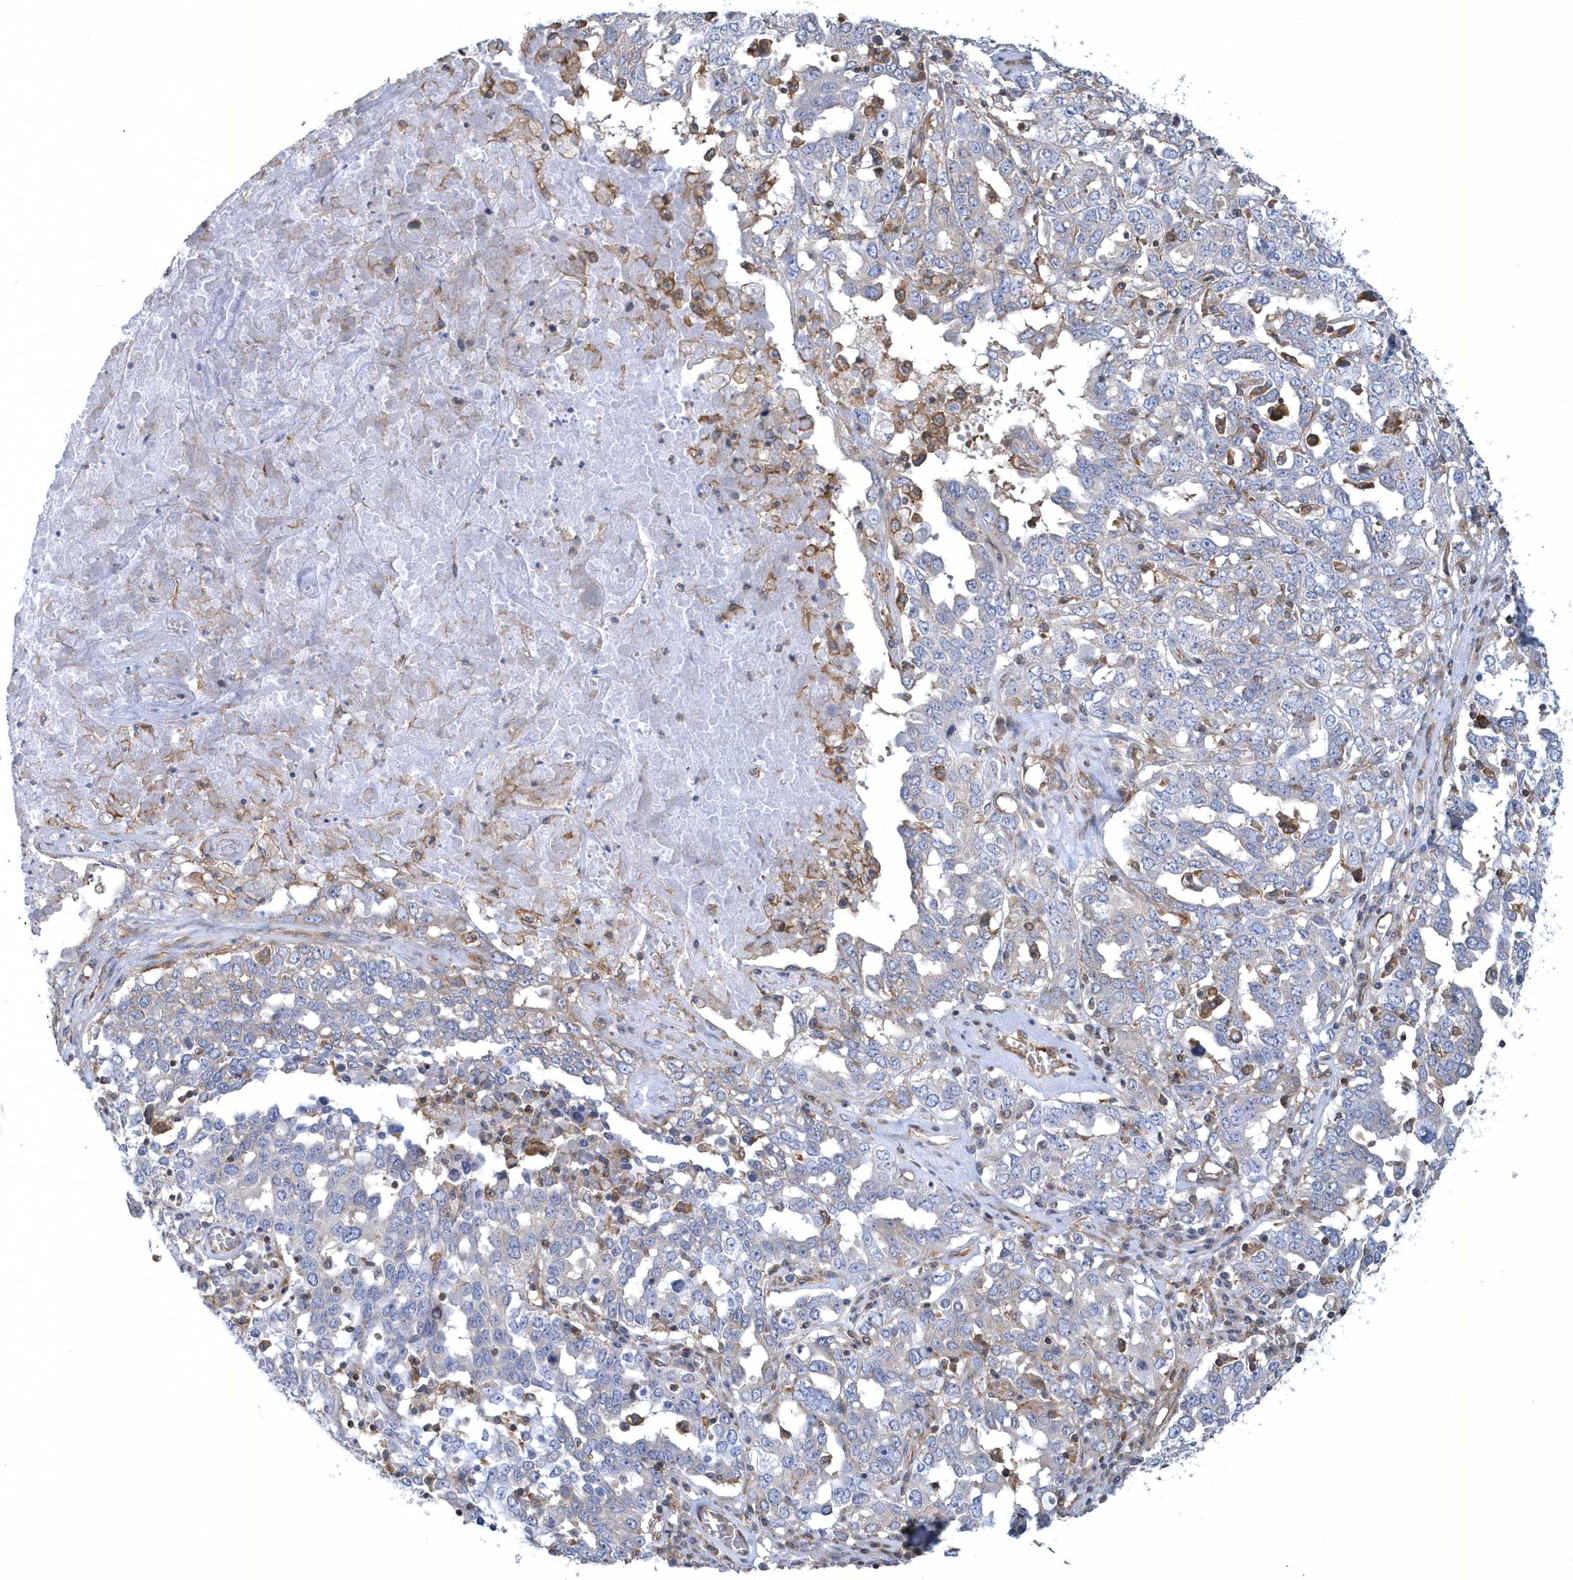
{"staining": {"intensity": "weak", "quantity": "<25%", "location": "cytoplasmic/membranous"}, "tissue": "ovarian cancer", "cell_type": "Tumor cells", "image_type": "cancer", "snomed": [{"axis": "morphology", "description": "Carcinoma, endometroid"}, {"axis": "topography", "description": "Ovary"}], "caption": "IHC of human ovarian endometroid carcinoma displays no positivity in tumor cells.", "gene": "ARAP2", "patient": {"sex": "female", "age": 62}}